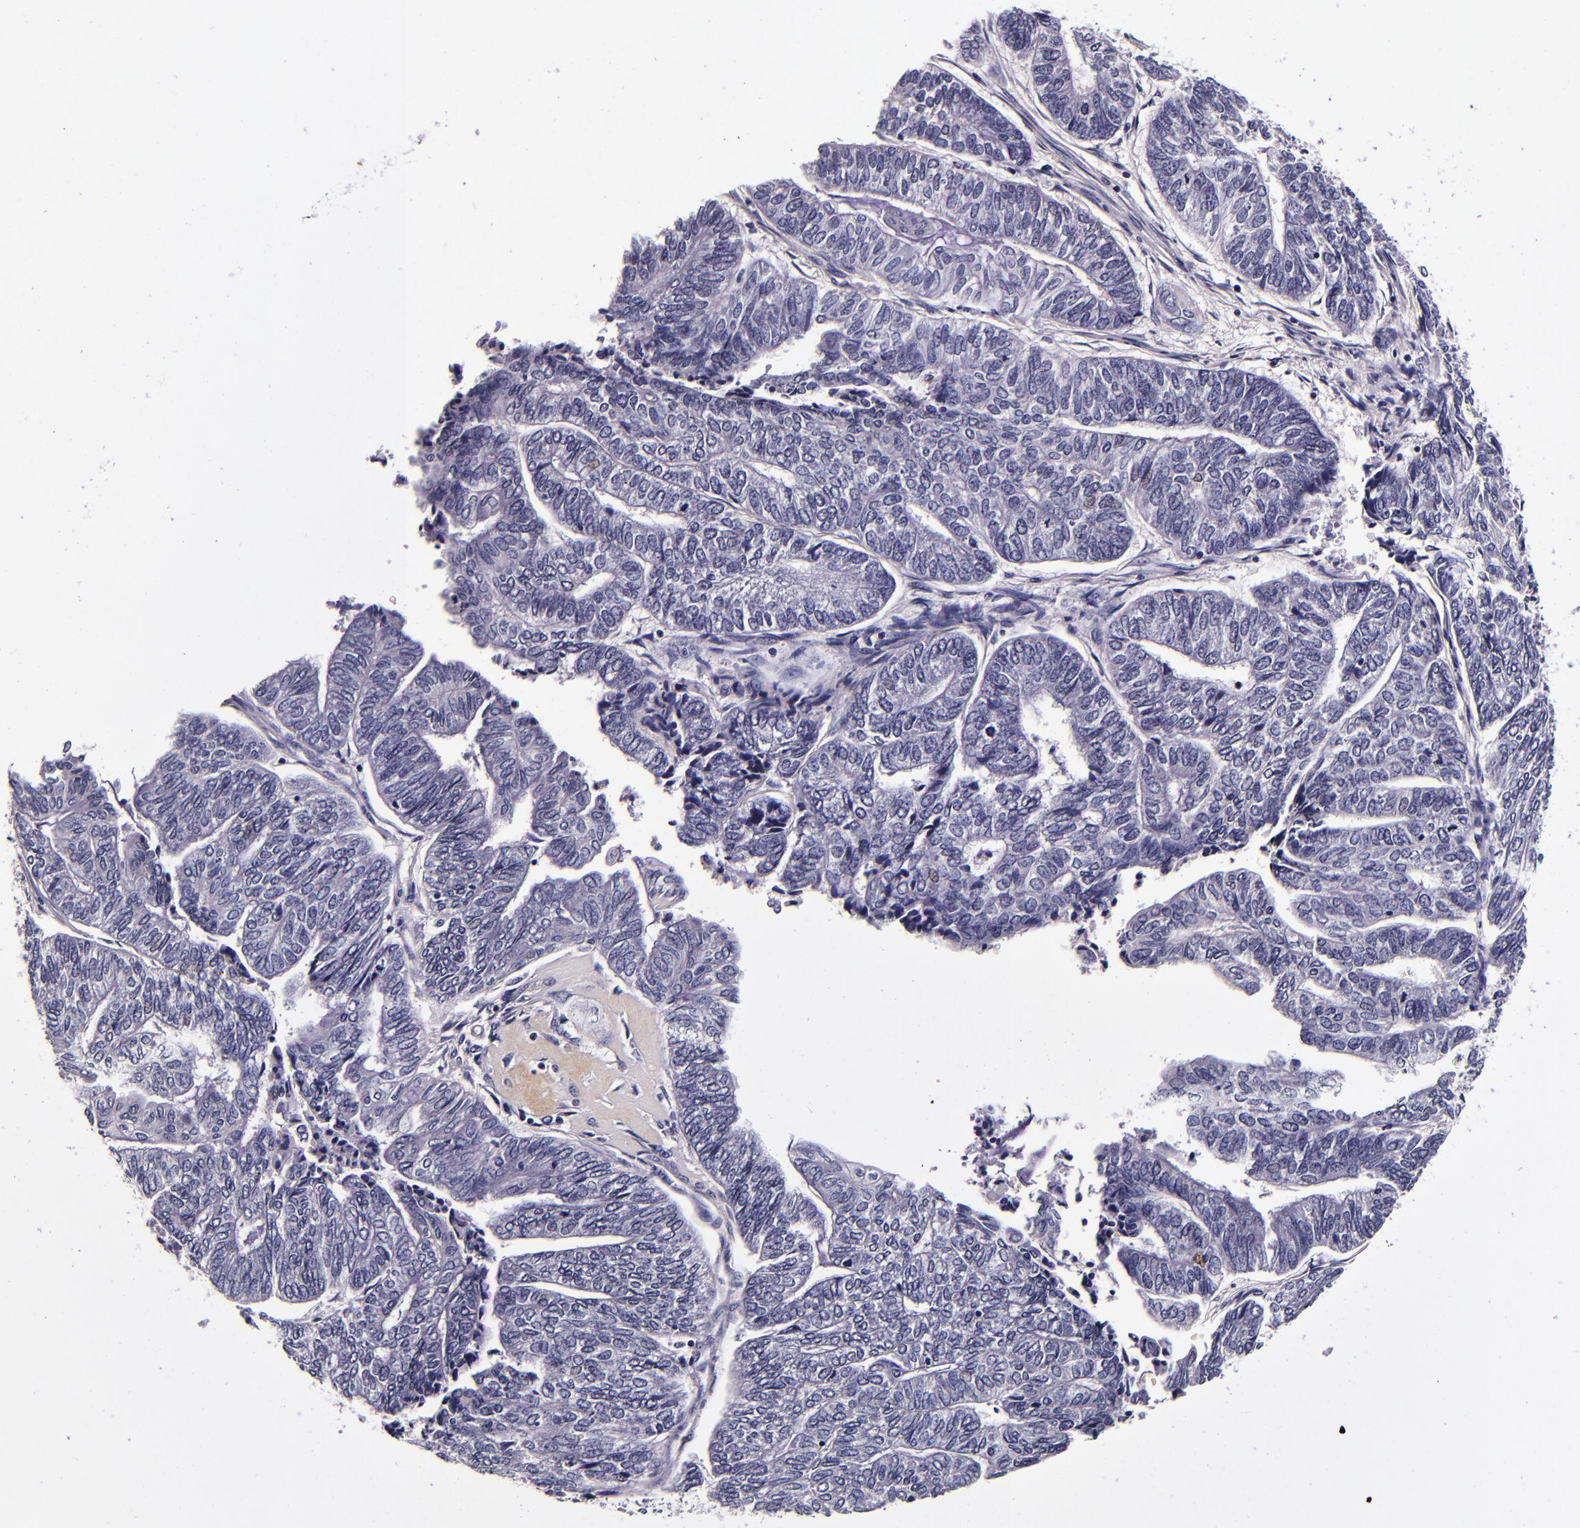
{"staining": {"intensity": "negative", "quantity": "none", "location": "none"}, "tissue": "endometrial cancer", "cell_type": "Tumor cells", "image_type": "cancer", "snomed": [{"axis": "morphology", "description": "Adenocarcinoma, NOS"}, {"axis": "topography", "description": "Uterus"}, {"axis": "topography", "description": "Endometrium"}], "caption": "Tumor cells show no significant protein expression in endometrial adenocarcinoma.", "gene": "FBN1", "patient": {"sex": "female", "age": 70}}